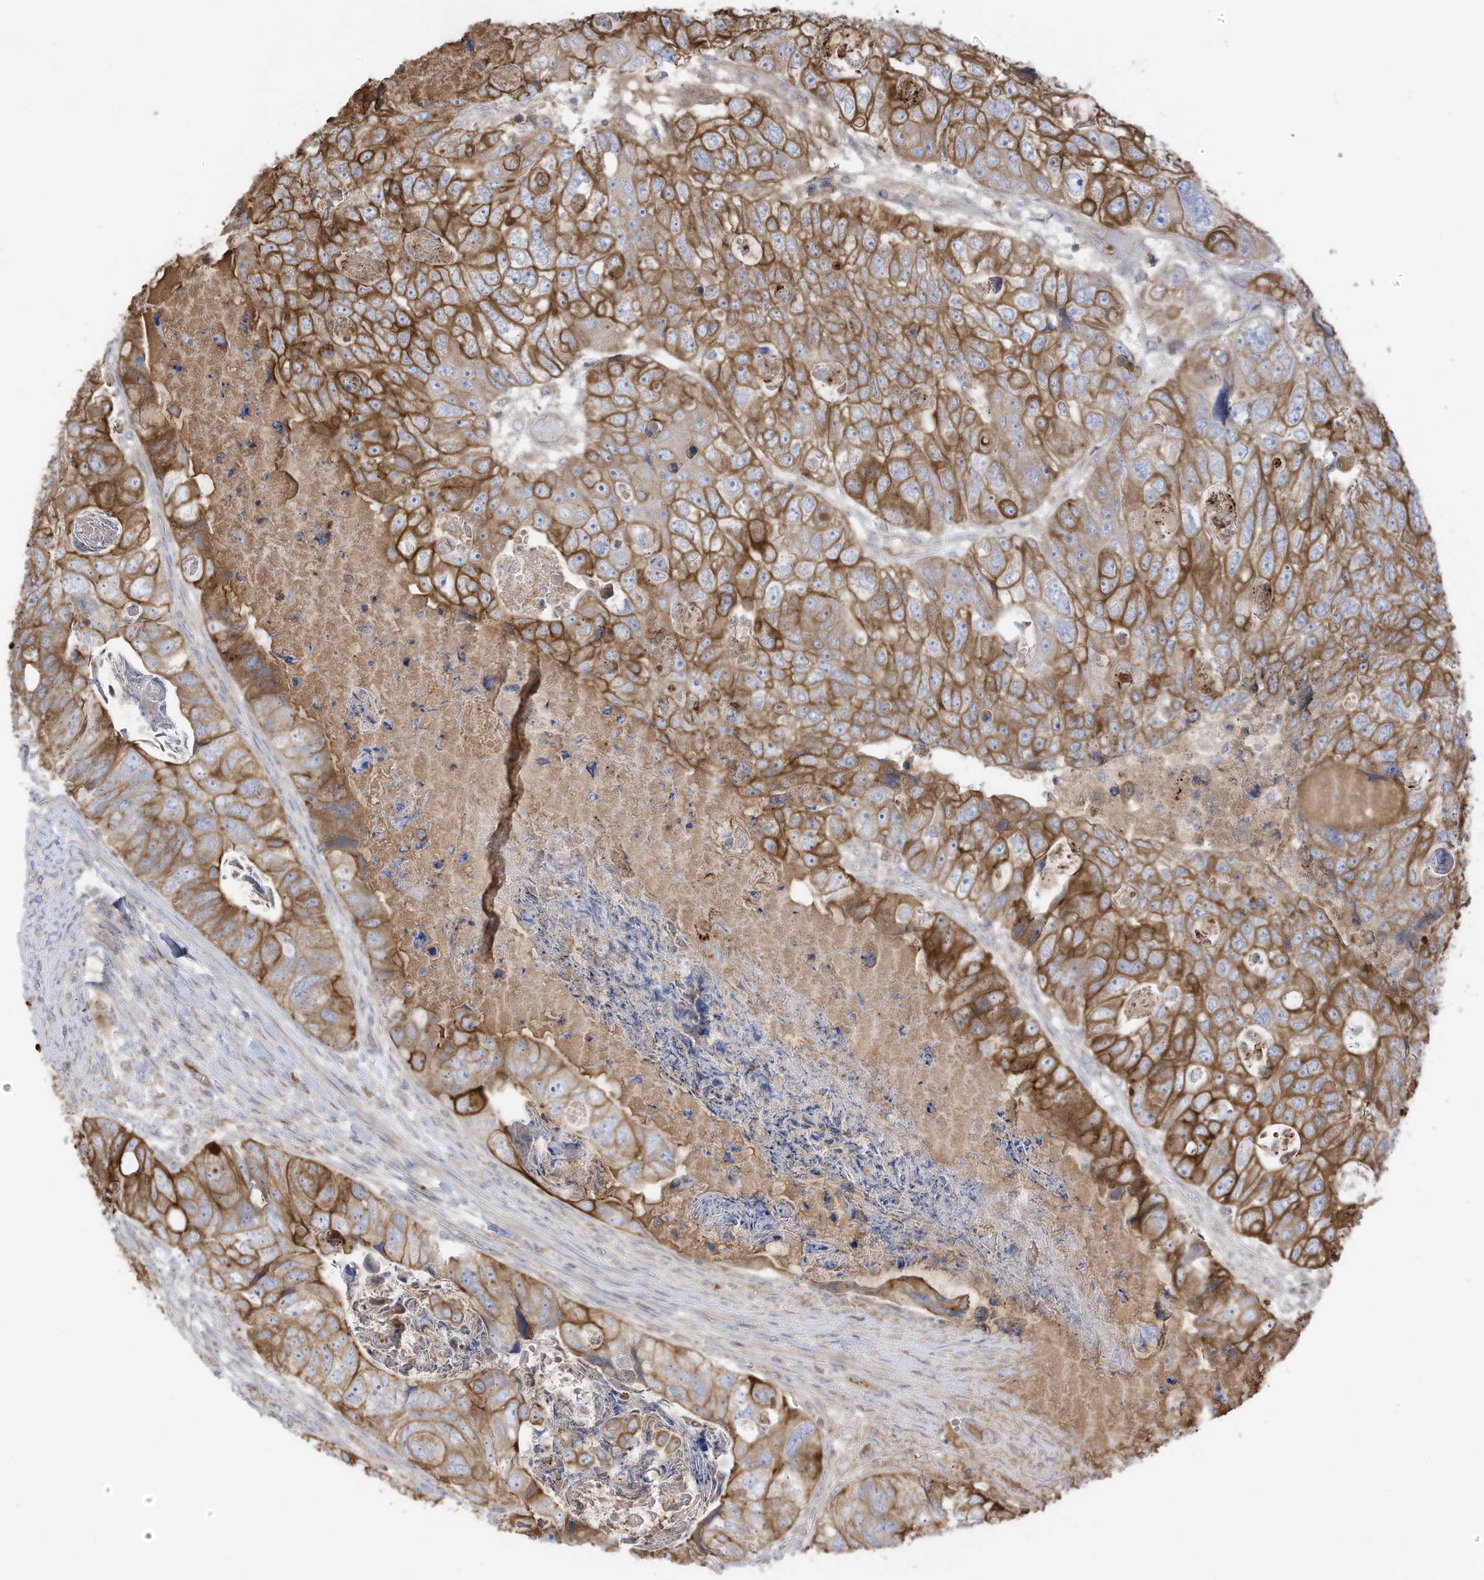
{"staining": {"intensity": "strong", "quantity": ">75%", "location": "cytoplasmic/membranous"}, "tissue": "colorectal cancer", "cell_type": "Tumor cells", "image_type": "cancer", "snomed": [{"axis": "morphology", "description": "Adenocarcinoma, NOS"}, {"axis": "topography", "description": "Rectum"}], "caption": "High-power microscopy captured an immunohistochemistry (IHC) micrograph of colorectal adenocarcinoma, revealing strong cytoplasmic/membranous expression in approximately >75% of tumor cells.", "gene": "CGAS", "patient": {"sex": "male", "age": 59}}